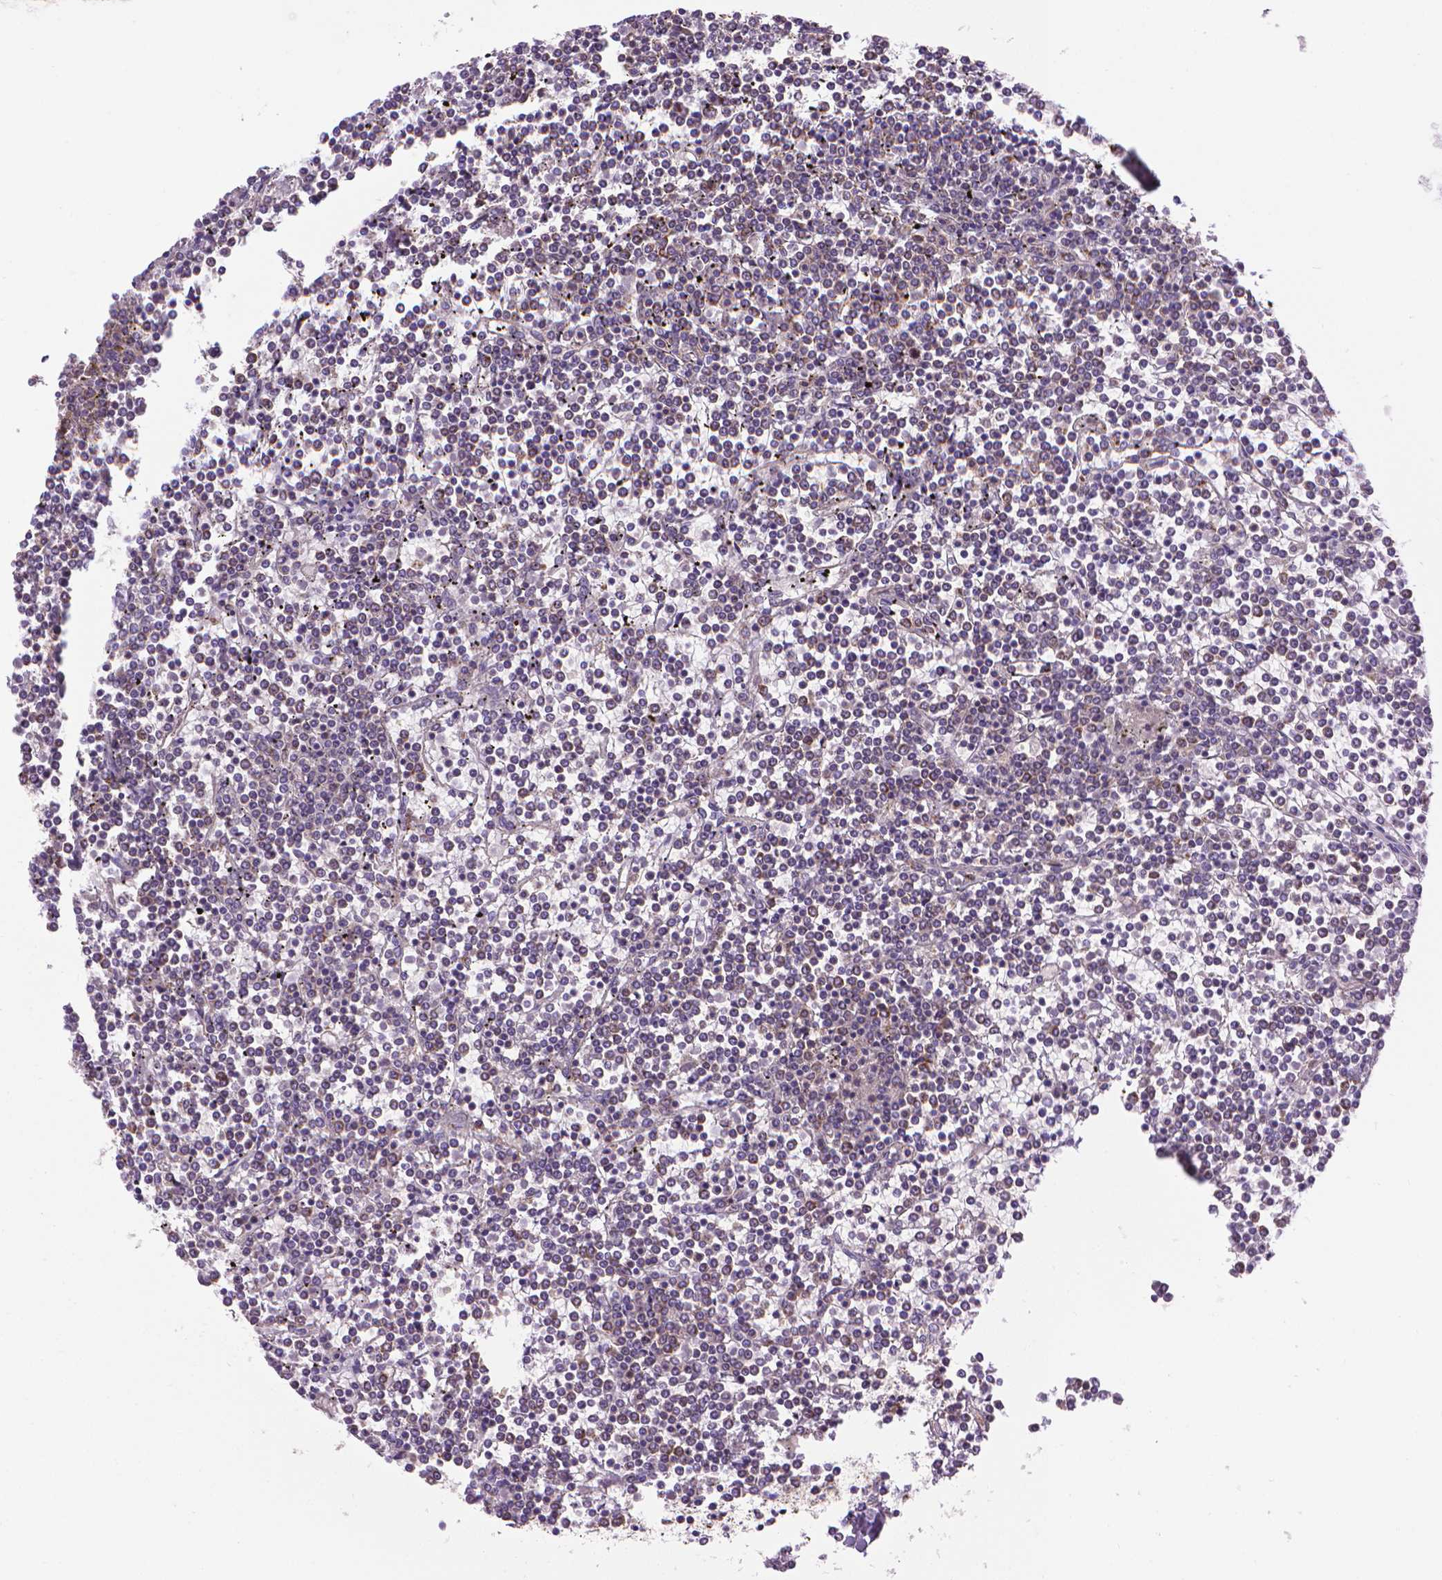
{"staining": {"intensity": "negative", "quantity": "none", "location": "none"}, "tissue": "lymphoma", "cell_type": "Tumor cells", "image_type": "cancer", "snomed": [{"axis": "morphology", "description": "Malignant lymphoma, non-Hodgkin's type, Low grade"}, {"axis": "topography", "description": "Spleen"}], "caption": "The photomicrograph reveals no staining of tumor cells in lymphoma. The staining is performed using DAB brown chromogen with nuclei counter-stained in using hematoxylin.", "gene": "SLC51B", "patient": {"sex": "female", "age": 19}}